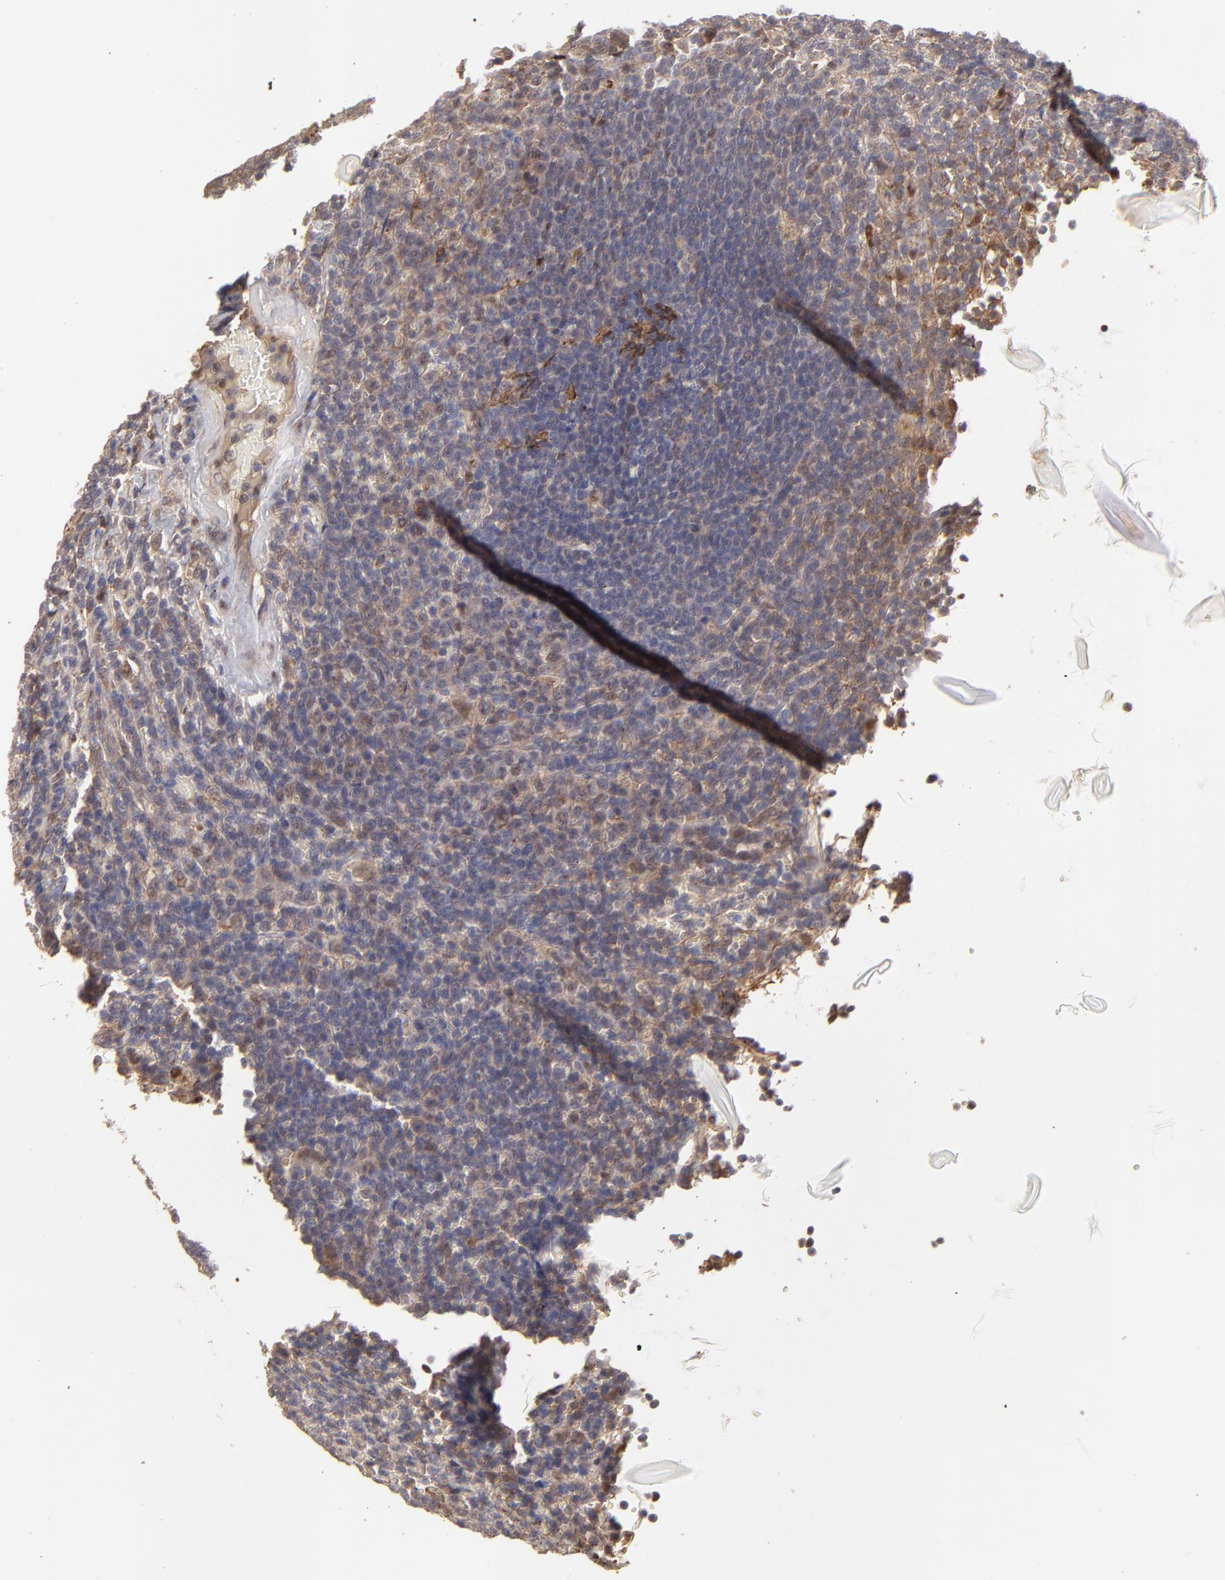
{"staining": {"intensity": "weak", "quantity": "<25%", "location": "cytoplasmic/membranous,nuclear"}, "tissue": "lymphoma", "cell_type": "Tumor cells", "image_type": "cancer", "snomed": [{"axis": "morphology", "description": "Malignant lymphoma, non-Hodgkin's type, Low grade"}, {"axis": "topography", "description": "Spleen"}], "caption": "Immunohistochemistry (IHC) histopathology image of human low-grade malignant lymphoma, non-Hodgkin's type stained for a protein (brown), which demonstrates no staining in tumor cells.", "gene": "PSMD14", "patient": {"sex": "male", "age": 80}}